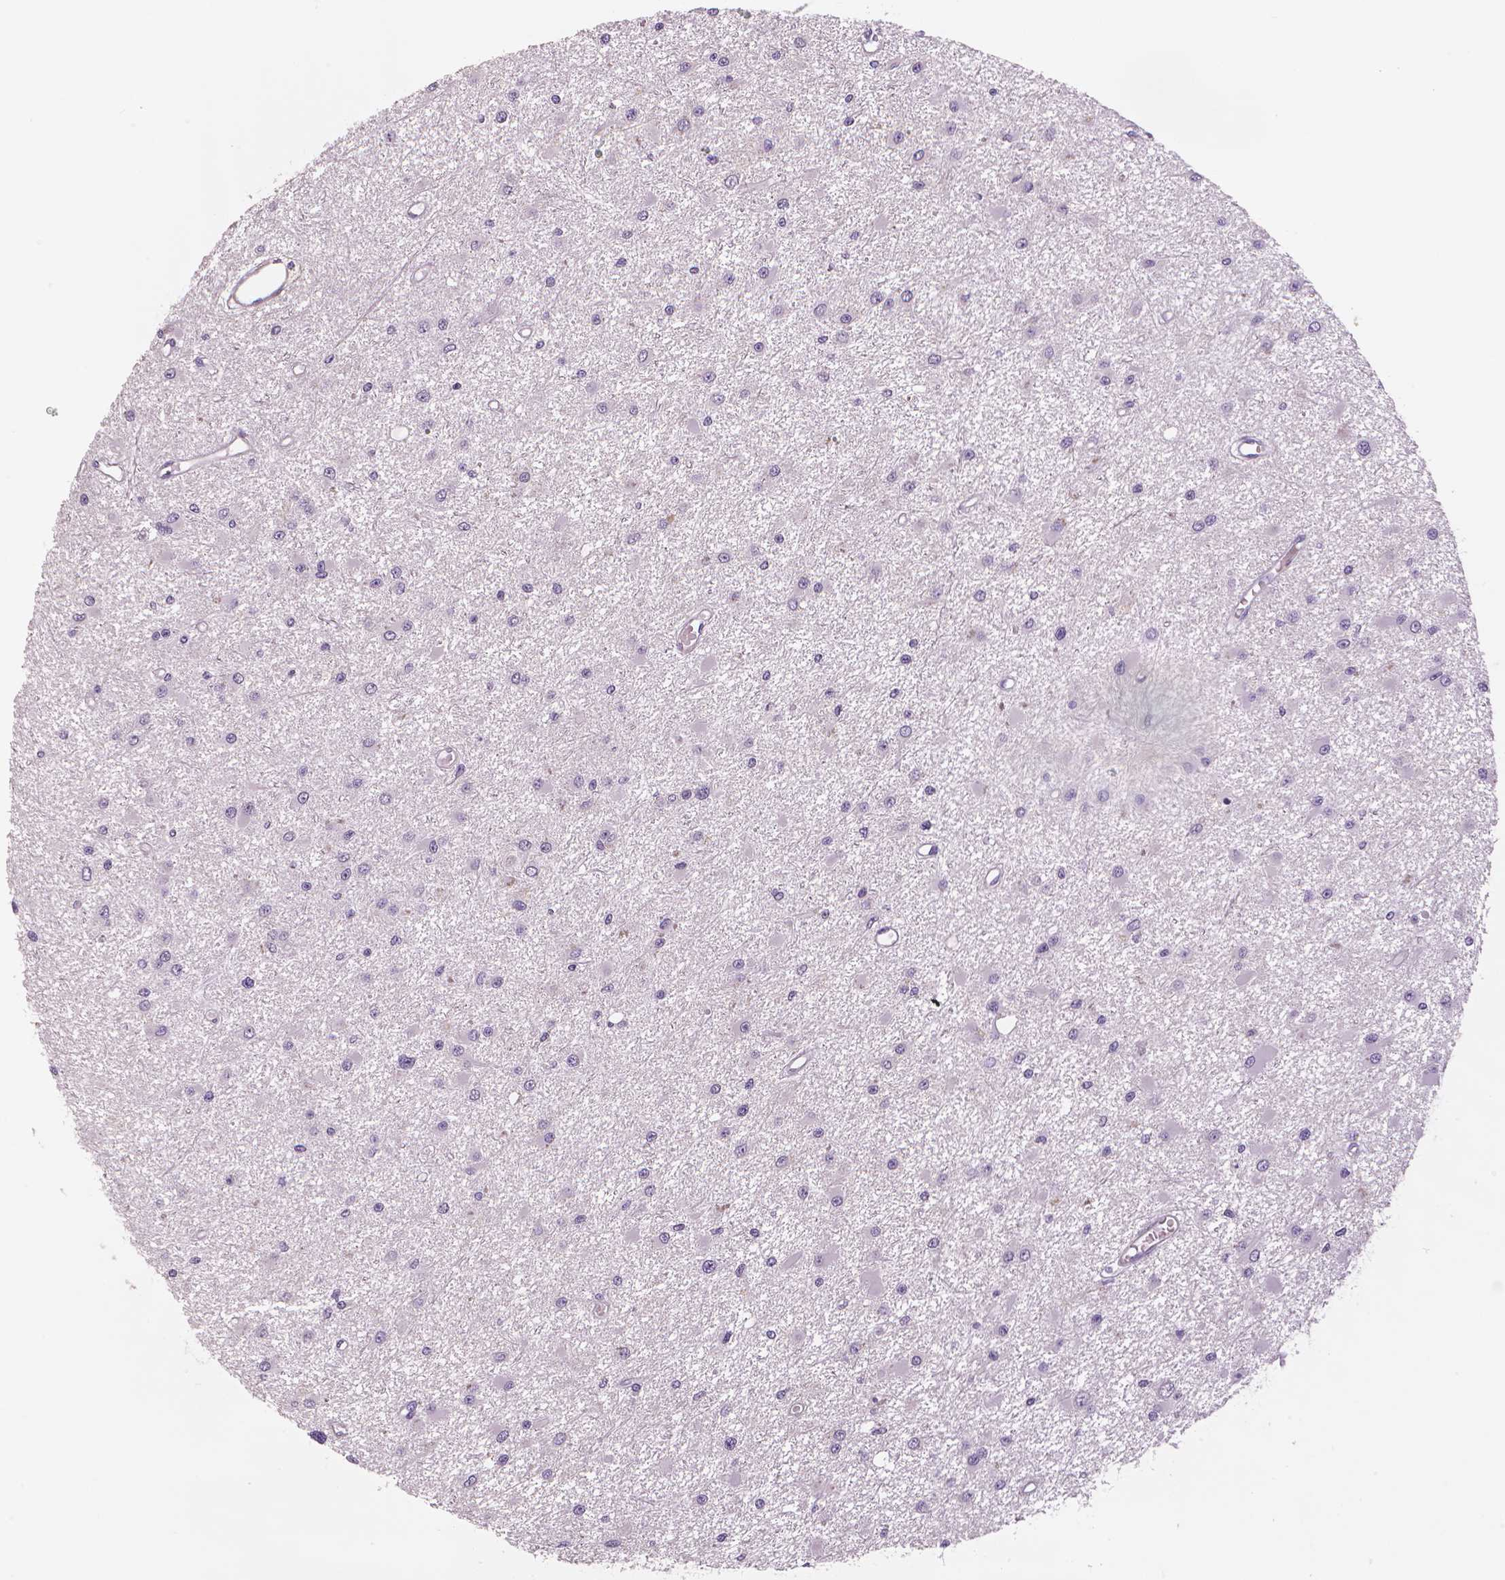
{"staining": {"intensity": "negative", "quantity": "none", "location": "none"}, "tissue": "glioma", "cell_type": "Tumor cells", "image_type": "cancer", "snomed": [{"axis": "morphology", "description": "Glioma, malignant, High grade"}, {"axis": "topography", "description": "Brain"}], "caption": "The histopathology image displays no staining of tumor cells in glioma.", "gene": "MKI67", "patient": {"sex": "male", "age": 54}}